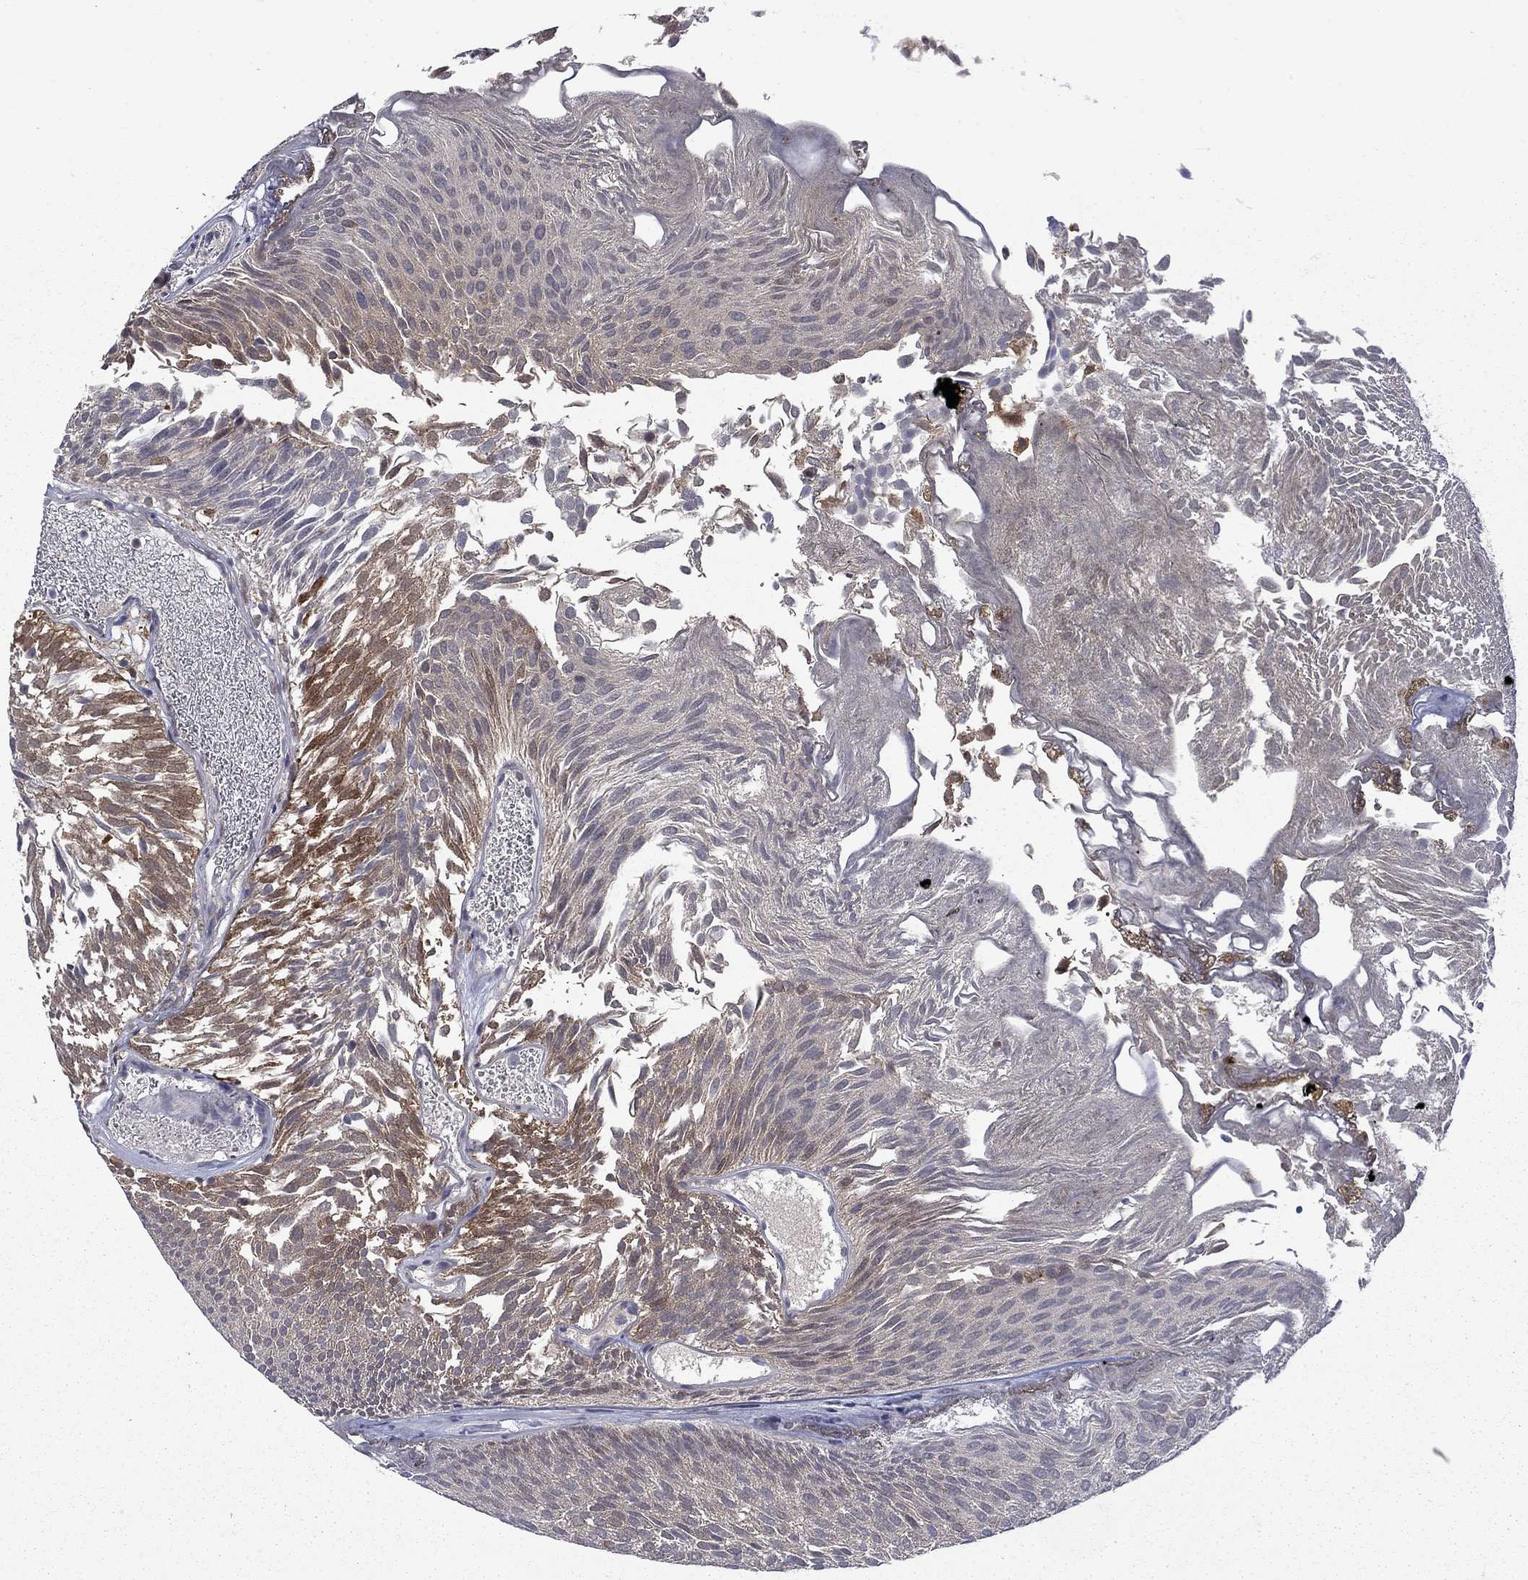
{"staining": {"intensity": "moderate", "quantity": ">75%", "location": "cytoplasmic/membranous"}, "tissue": "urothelial cancer", "cell_type": "Tumor cells", "image_type": "cancer", "snomed": [{"axis": "morphology", "description": "Urothelial carcinoma, Low grade"}, {"axis": "topography", "description": "Urinary bladder"}], "caption": "This is an image of immunohistochemistry staining of urothelial cancer, which shows moderate expression in the cytoplasmic/membranous of tumor cells.", "gene": "CBR1", "patient": {"sex": "male", "age": 52}}